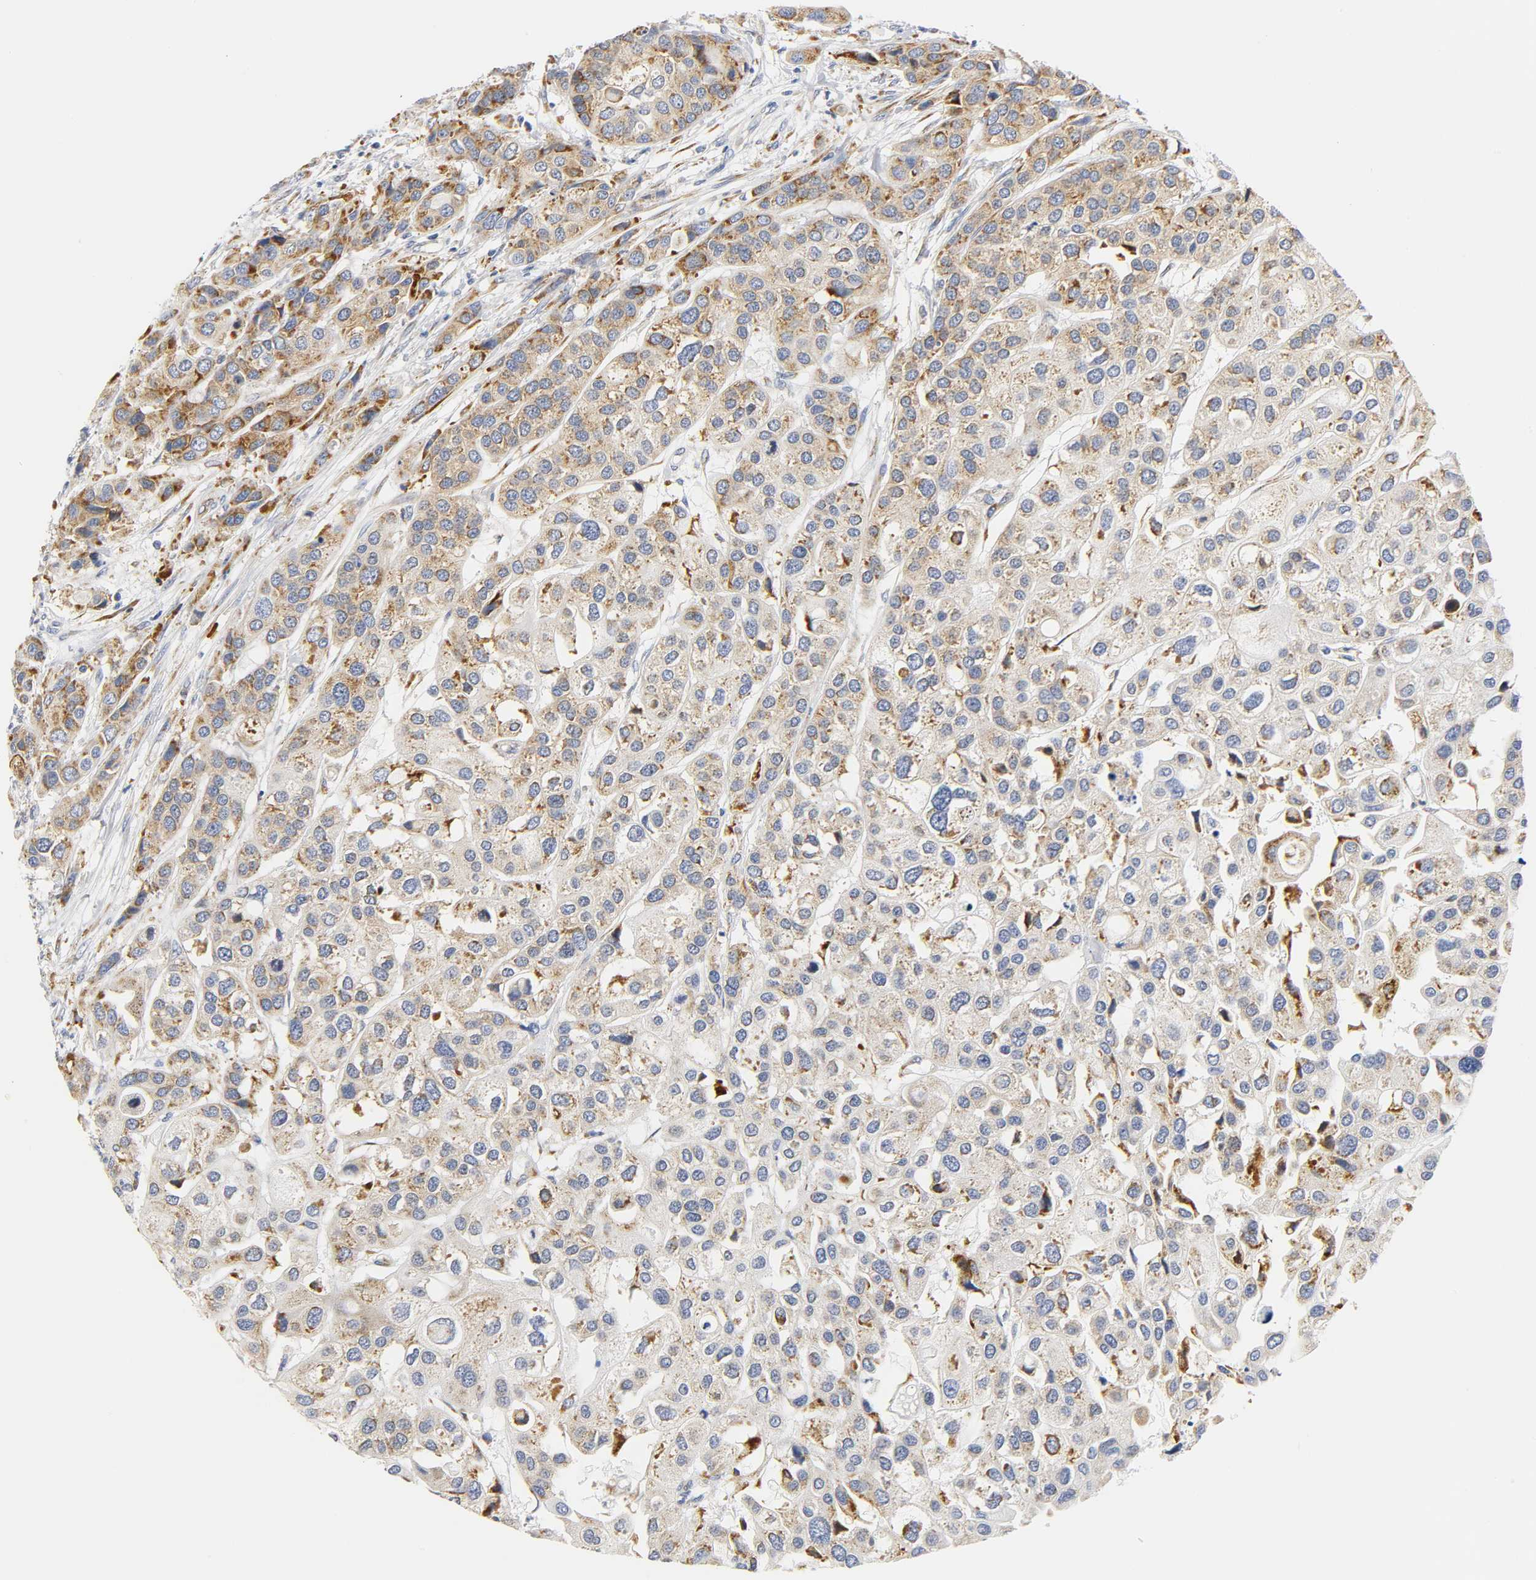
{"staining": {"intensity": "moderate", "quantity": ">75%", "location": "cytoplasmic/membranous"}, "tissue": "urothelial cancer", "cell_type": "Tumor cells", "image_type": "cancer", "snomed": [{"axis": "morphology", "description": "Urothelial carcinoma, High grade"}, {"axis": "topography", "description": "Urinary bladder"}], "caption": "Approximately >75% of tumor cells in human urothelial carcinoma (high-grade) show moderate cytoplasmic/membranous protein expression as visualized by brown immunohistochemical staining.", "gene": "REL", "patient": {"sex": "female", "age": 64}}